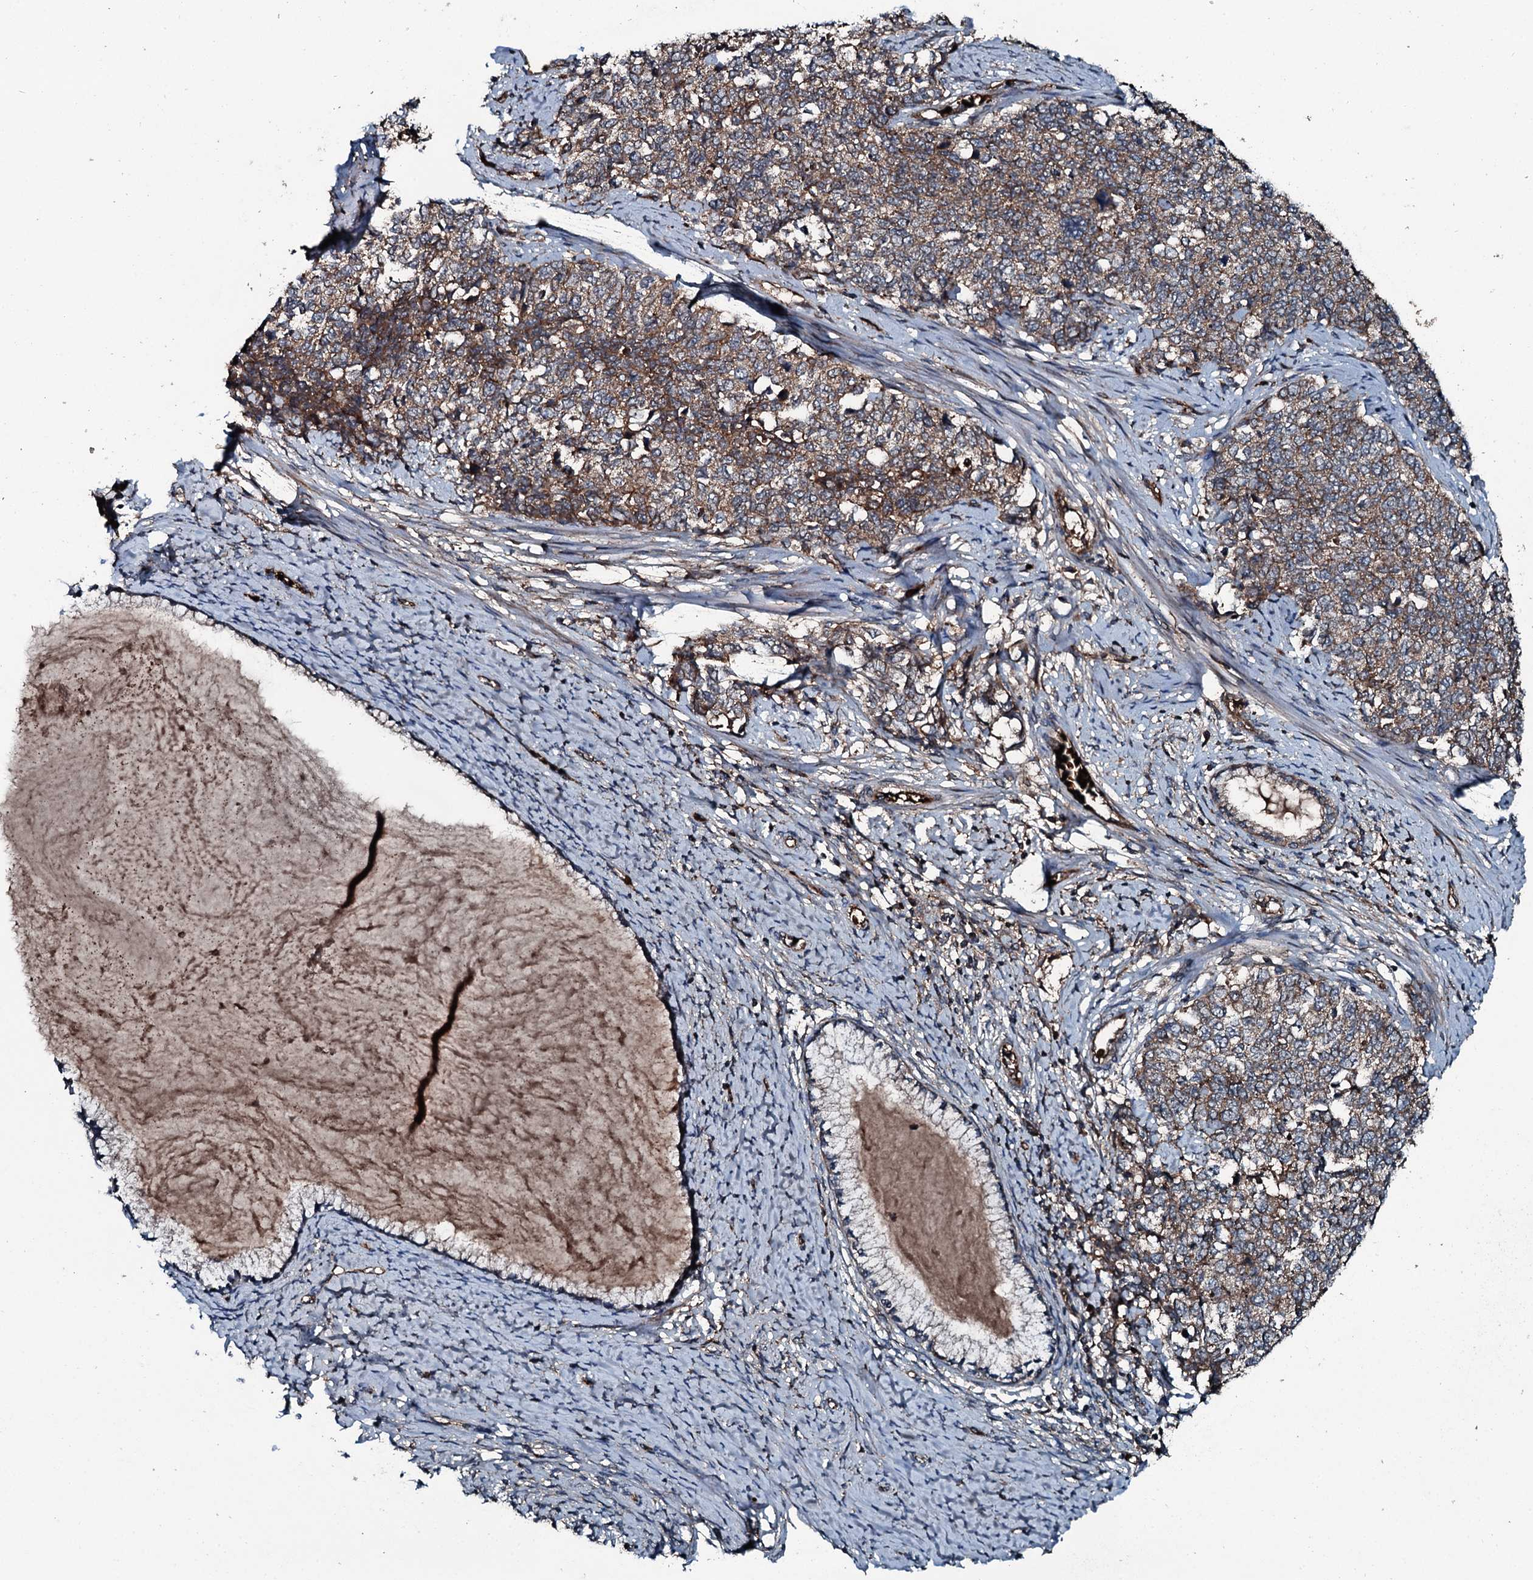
{"staining": {"intensity": "moderate", "quantity": ">75%", "location": "cytoplasmic/membranous"}, "tissue": "cervical cancer", "cell_type": "Tumor cells", "image_type": "cancer", "snomed": [{"axis": "morphology", "description": "Squamous cell carcinoma, NOS"}, {"axis": "topography", "description": "Cervix"}], "caption": "Immunohistochemical staining of cervical cancer (squamous cell carcinoma) exhibits medium levels of moderate cytoplasmic/membranous protein positivity in about >75% of tumor cells. The protein of interest is shown in brown color, while the nuclei are stained blue.", "gene": "TRIM7", "patient": {"sex": "female", "age": 63}}